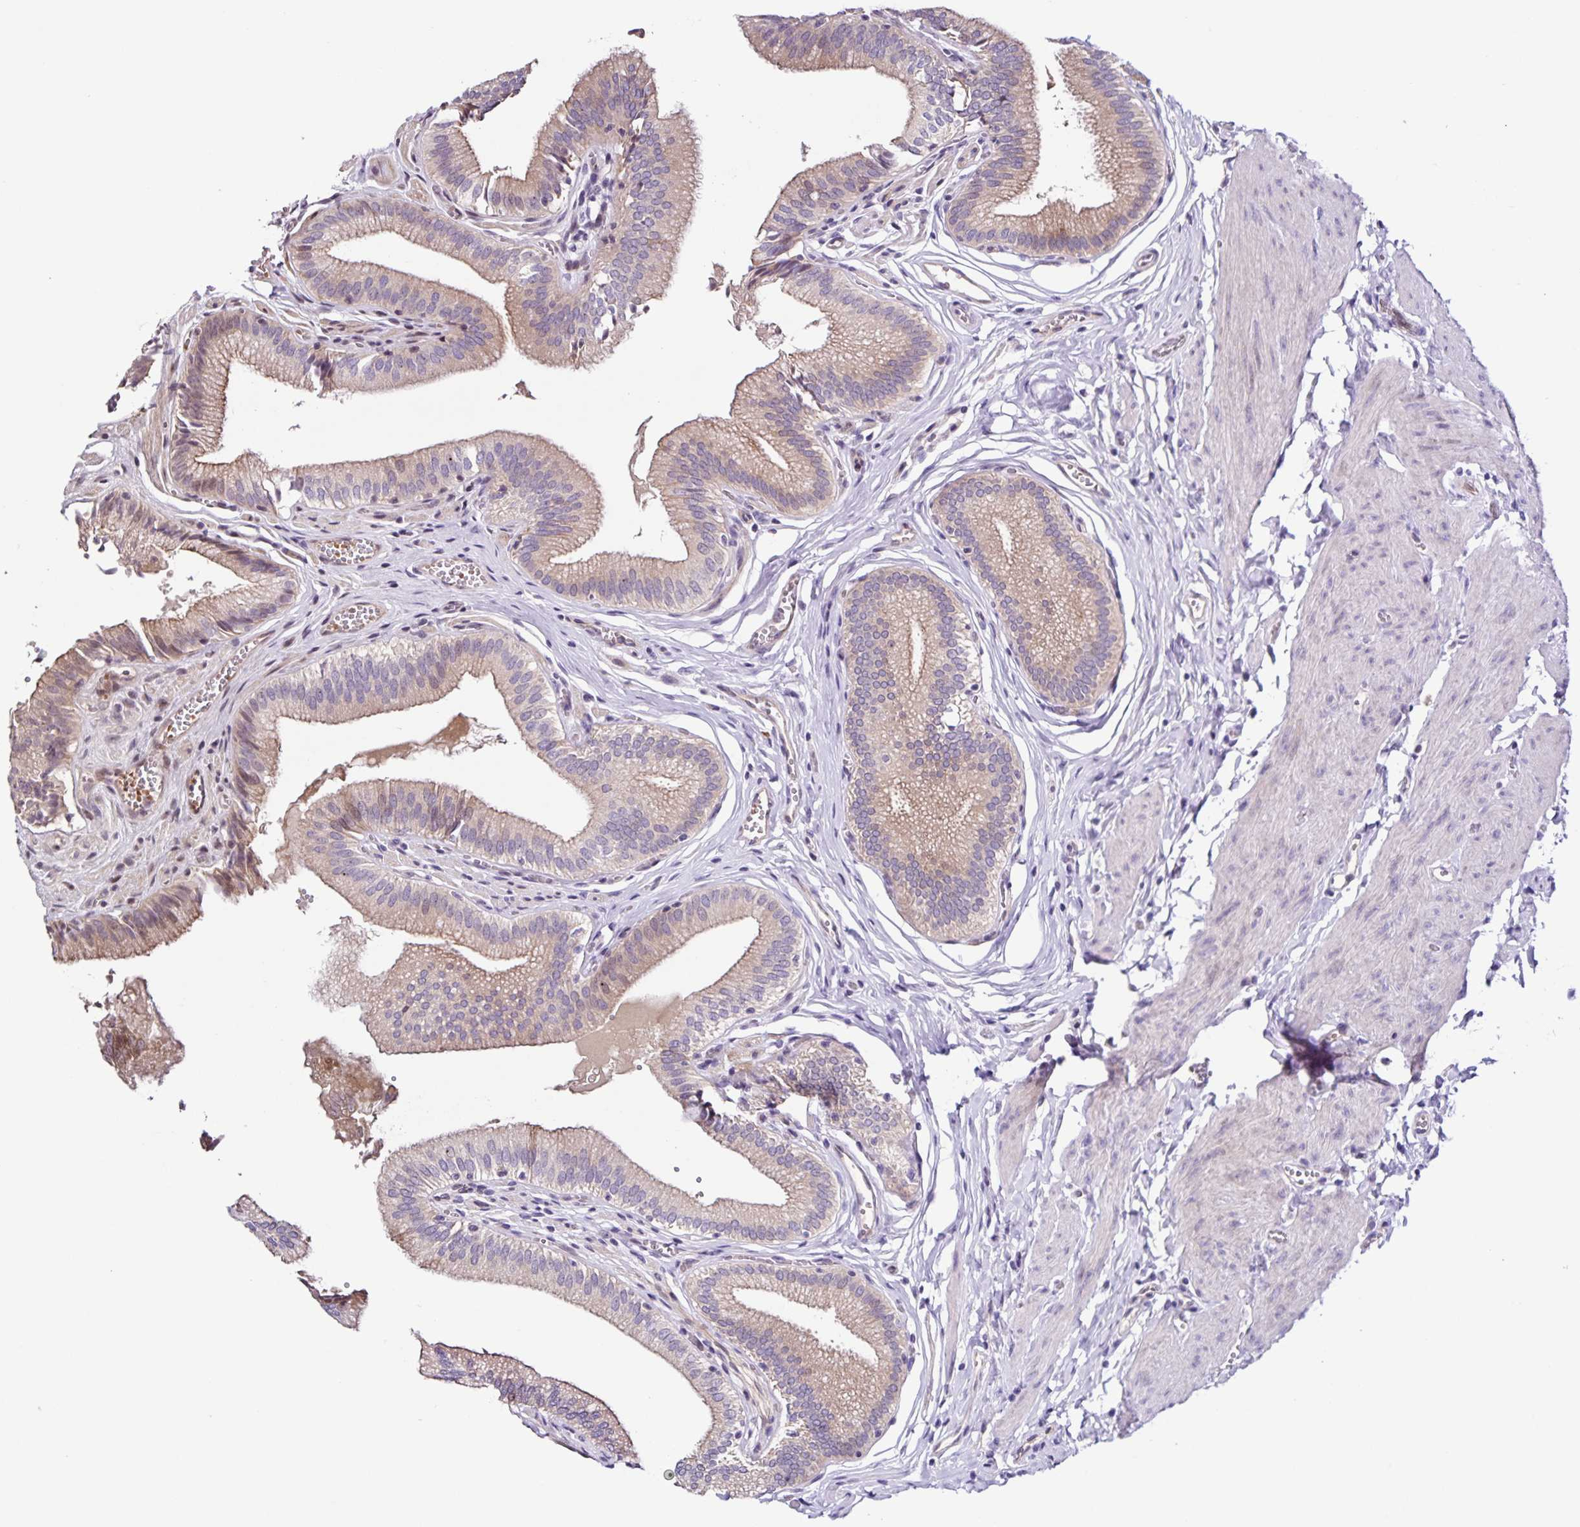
{"staining": {"intensity": "weak", "quantity": ">75%", "location": "cytoplasmic/membranous"}, "tissue": "gallbladder", "cell_type": "Glandular cells", "image_type": "normal", "snomed": [{"axis": "morphology", "description": "Normal tissue, NOS"}, {"axis": "topography", "description": "Gallbladder"}, {"axis": "topography", "description": "Peripheral nerve tissue"}], "caption": "Immunohistochemistry of benign human gallbladder demonstrates low levels of weak cytoplasmic/membranous positivity in about >75% of glandular cells. The protein is shown in brown color, while the nuclei are stained blue.", "gene": "RNFT2", "patient": {"sex": "male", "age": 17}}